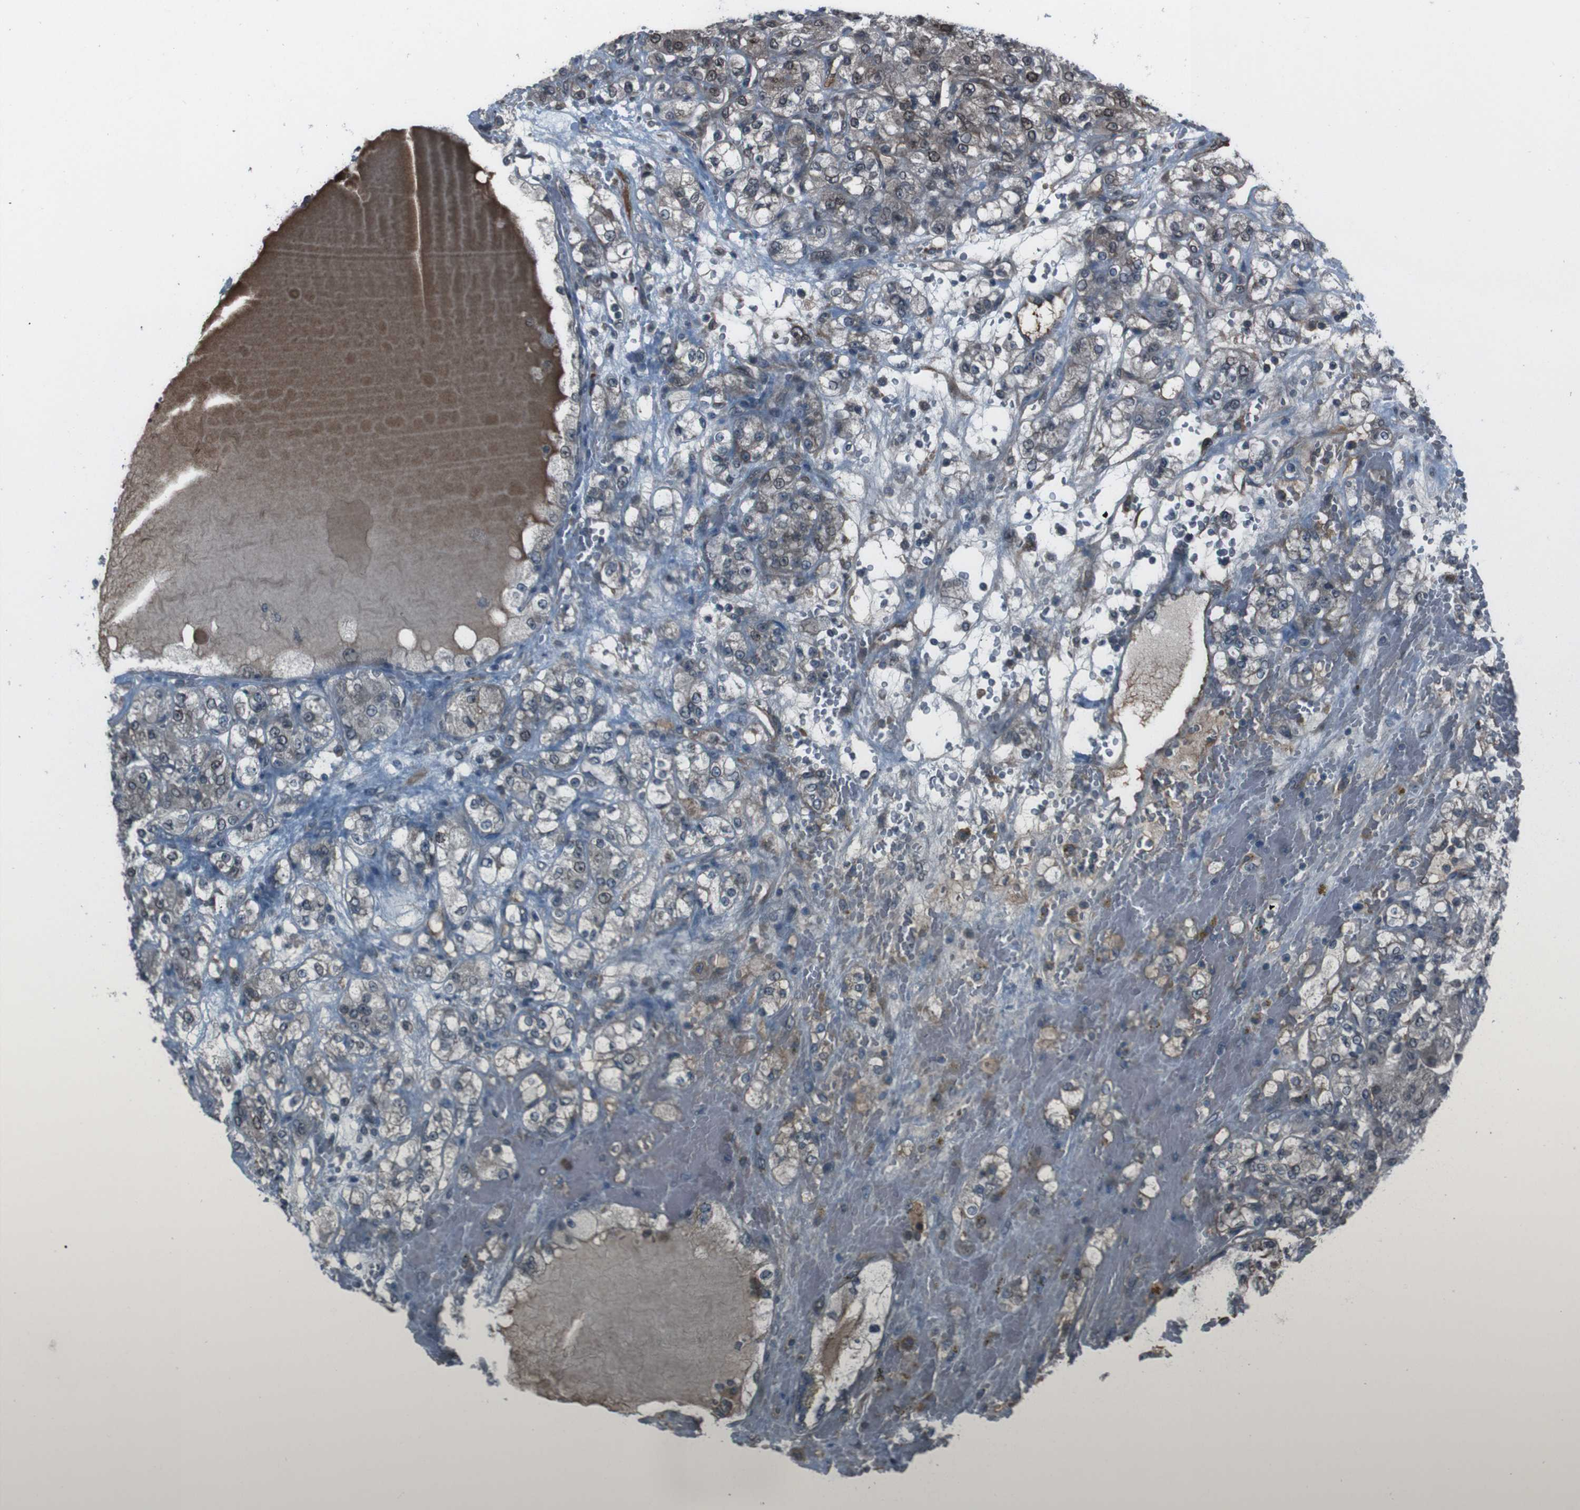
{"staining": {"intensity": "moderate", "quantity": "<25%", "location": "nuclear"}, "tissue": "renal cancer", "cell_type": "Tumor cells", "image_type": "cancer", "snomed": [{"axis": "morphology", "description": "Normal tissue, NOS"}, {"axis": "morphology", "description": "Adenocarcinoma, NOS"}, {"axis": "topography", "description": "Kidney"}], "caption": "DAB (3,3'-diaminobenzidine) immunohistochemical staining of human renal cancer displays moderate nuclear protein staining in about <25% of tumor cells.", "gene": "SS18L1", "patient": {"sex": "male", "age": 61}}